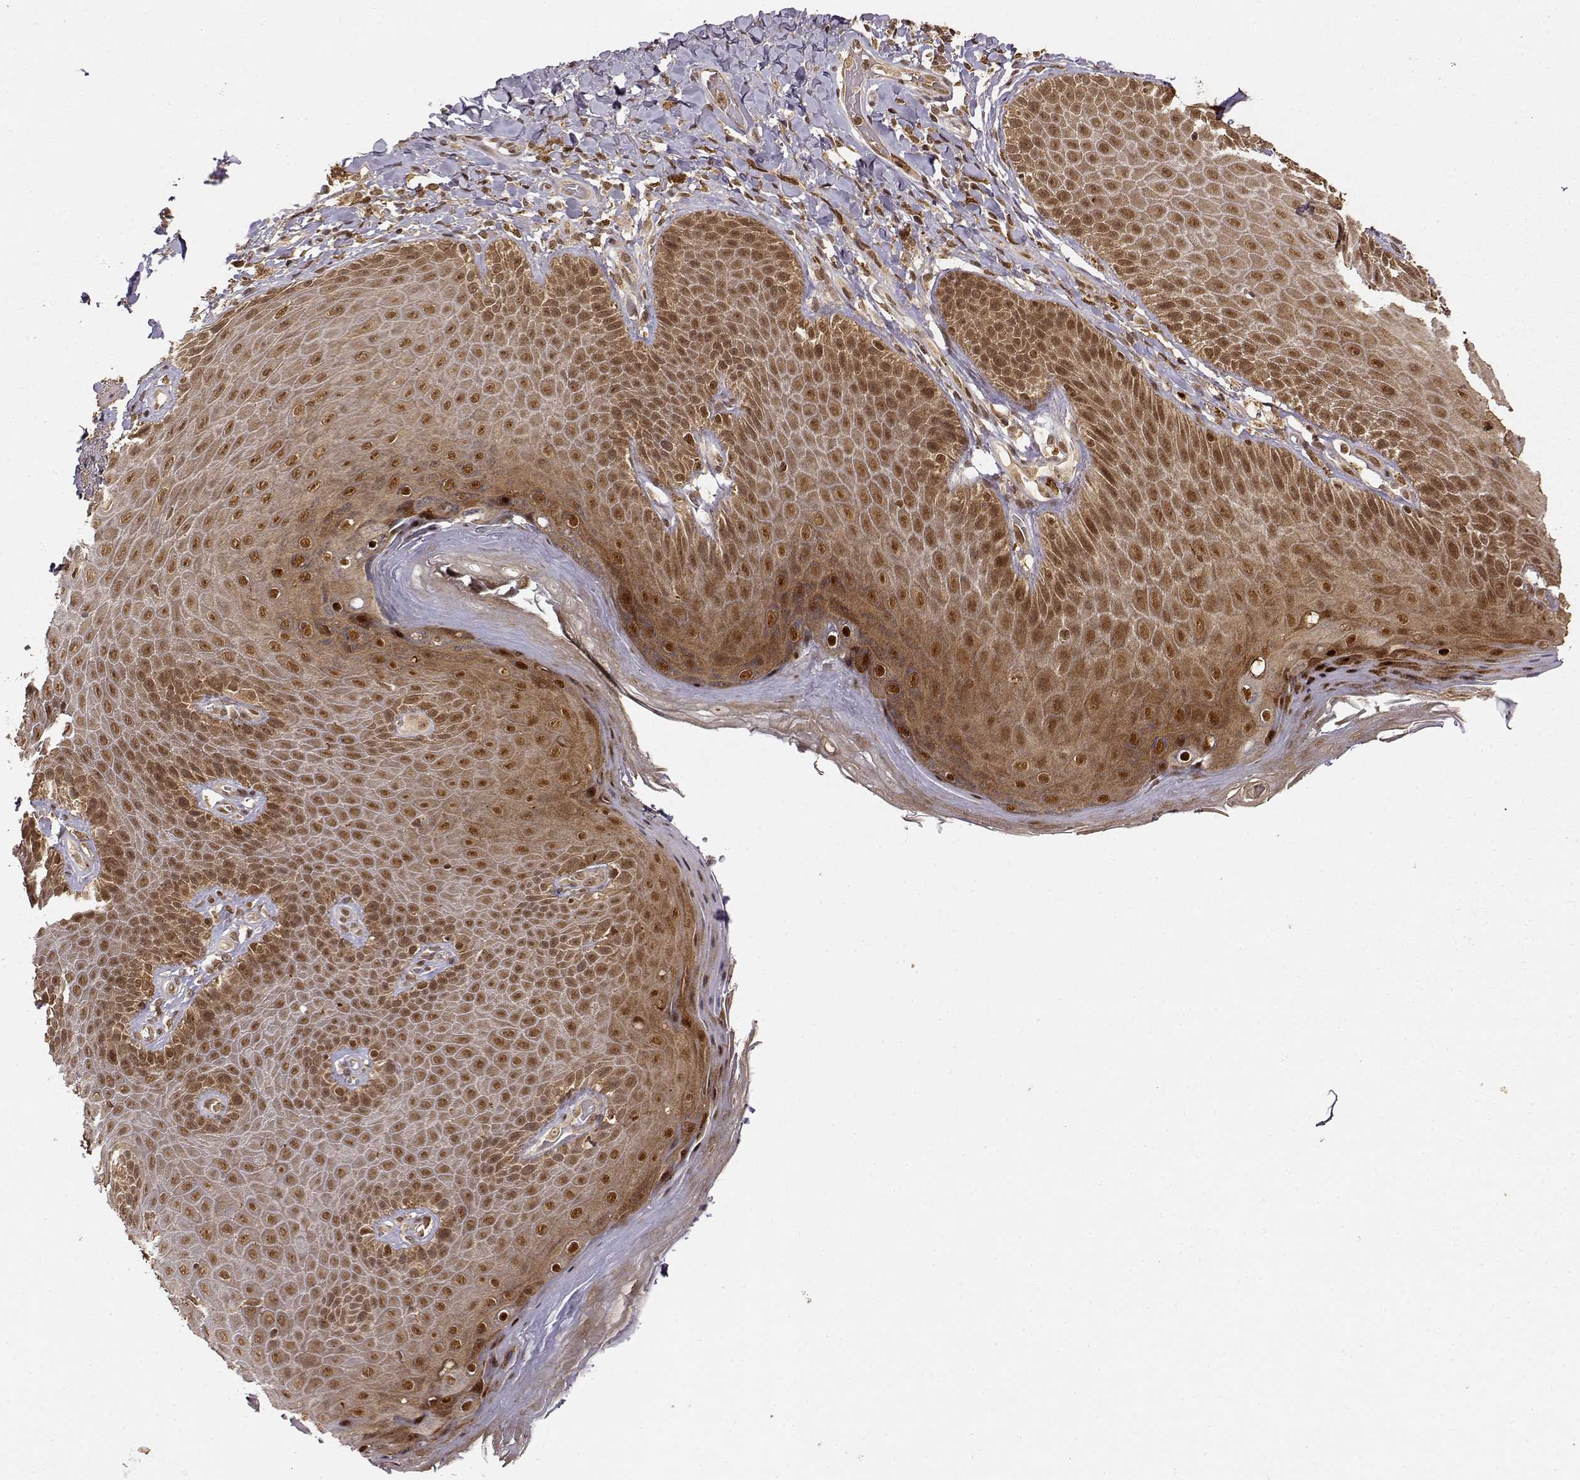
{"staining": {"intensity": "moderate", "quantity": ">75%", "location": "cytoplasmic/membranous,nuclear"}, "tissue": "skin", "cell_type": "Epidermal cells", "image_type": "normal", "snomed": [{"axis": "morphology", "description": "Normal tissue, NOS"}, {"axis": "topography", "description": "Anal"}], "caption": "An IHC image of unremarkable tissue is shown. Protein staining in brown shows moderate cytoplasmic/membranous,nuclear positivity in skin within epidermal cells.", "gene": "MAEA", "patient": {"sex": "male", "age": 53}}